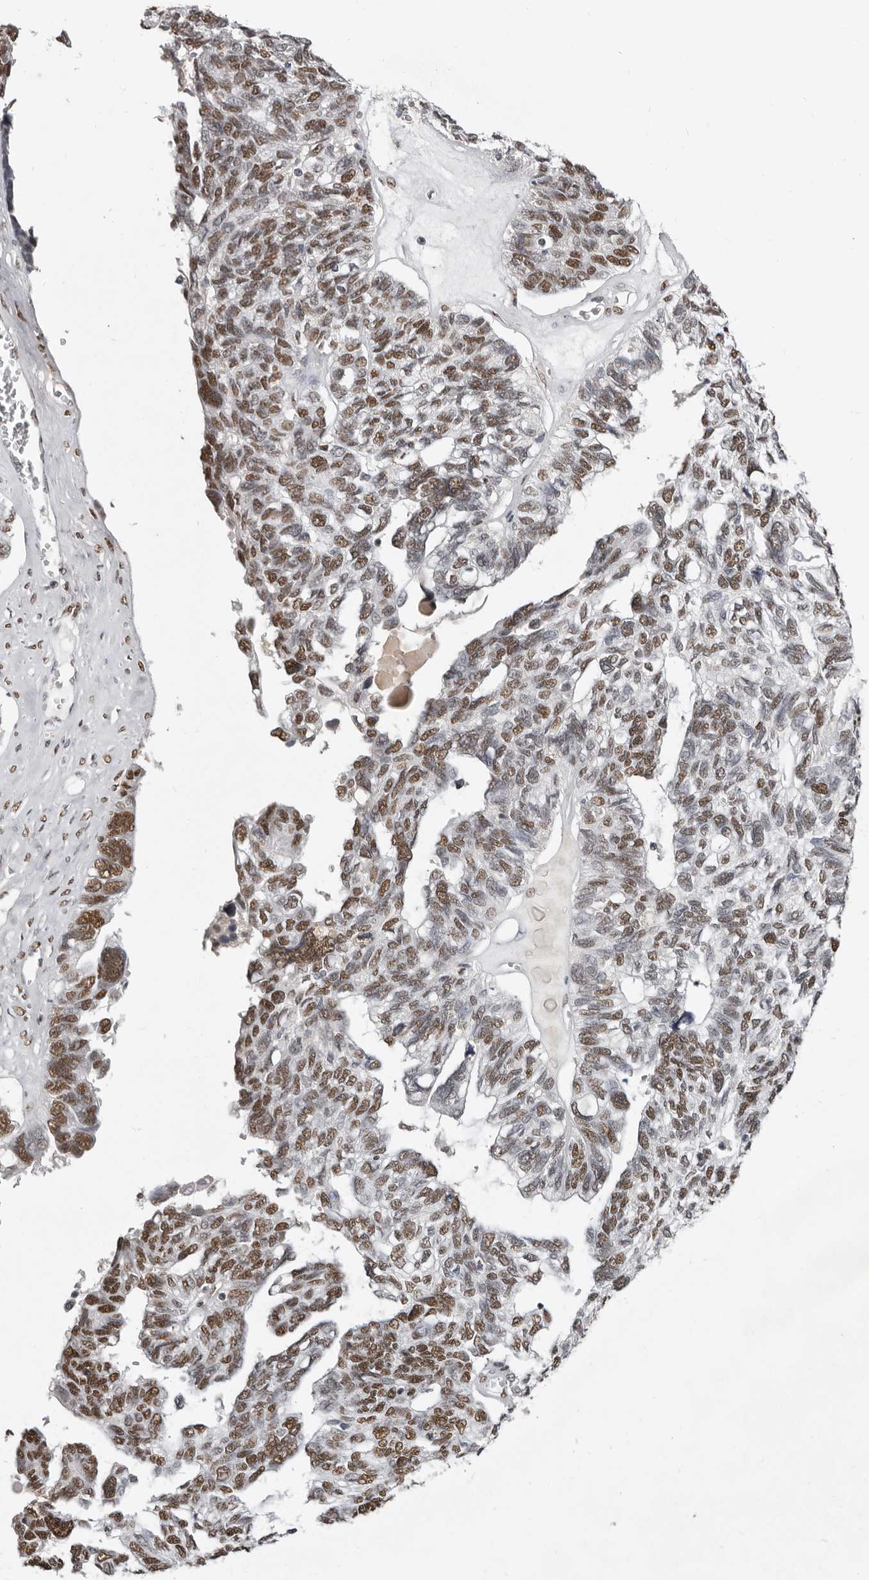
{"staining": {"intensity": "moderate", "quantity": ">75%", "location": "nuclear"}, "tissue": "ovarian cancer", "cell_type": "Tumor cells", "image_type": "cancer", "snomed": [{"axis": "morphology", "description": "Cystadenocarcinoma, serous, NOS"}, {"axis": "topography", "description": "Ovary"}], "caption": "Immunohistochemical staining of human serous cystadenocarcinoma (ovarian) displays medium levels of moderate nuclear expression in approximately >75% of tumor cells.", "gene": "SCAF4", "patient": {"sex": "female", "age": 79}}